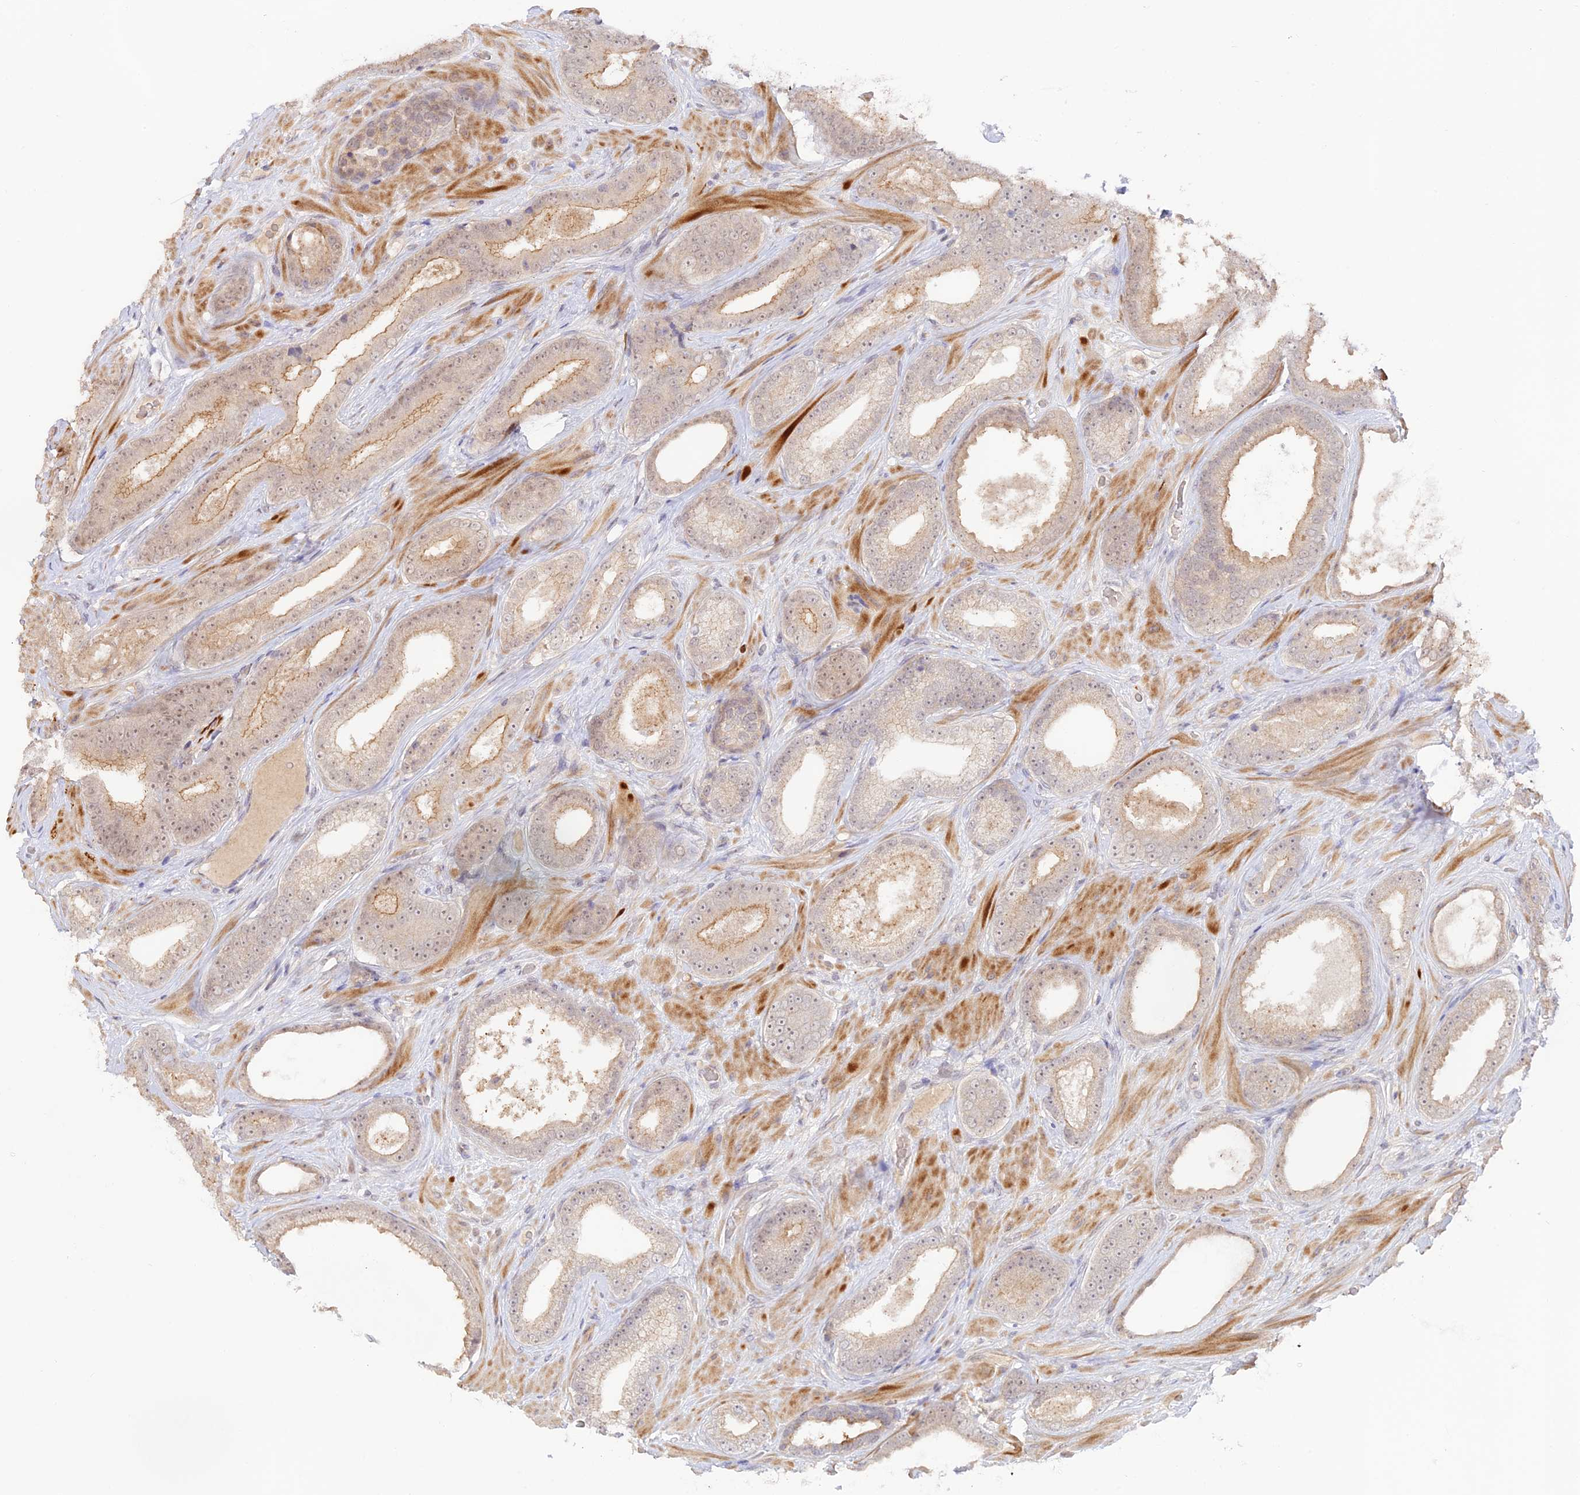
{"staining": {"intensity": "weak", "quantity": "25%-75%", "location": "cytoplasmic/membranous"}, "tissue": "prostate cancer", "cell_type": "Tumor cells", "image_type": "cancer", "snomed": [{"axis": "morphology", "description": "Adenocarcinoma, Low grade"}, {"axis": "topography", "description": "Prostate"}], "caption": "A photomicrograph of human prostate low-grade adenocarcinoma stained for a protein reveals weak cytoplasmic/membranous brown staining in tumor cells. (Stains: DAB in brown, nuclei in blue, Microscopy: brightfield microscopy at high magnification).", "gene": "CAMSAP3", "patient": {"sex": "male", "age": 57}}